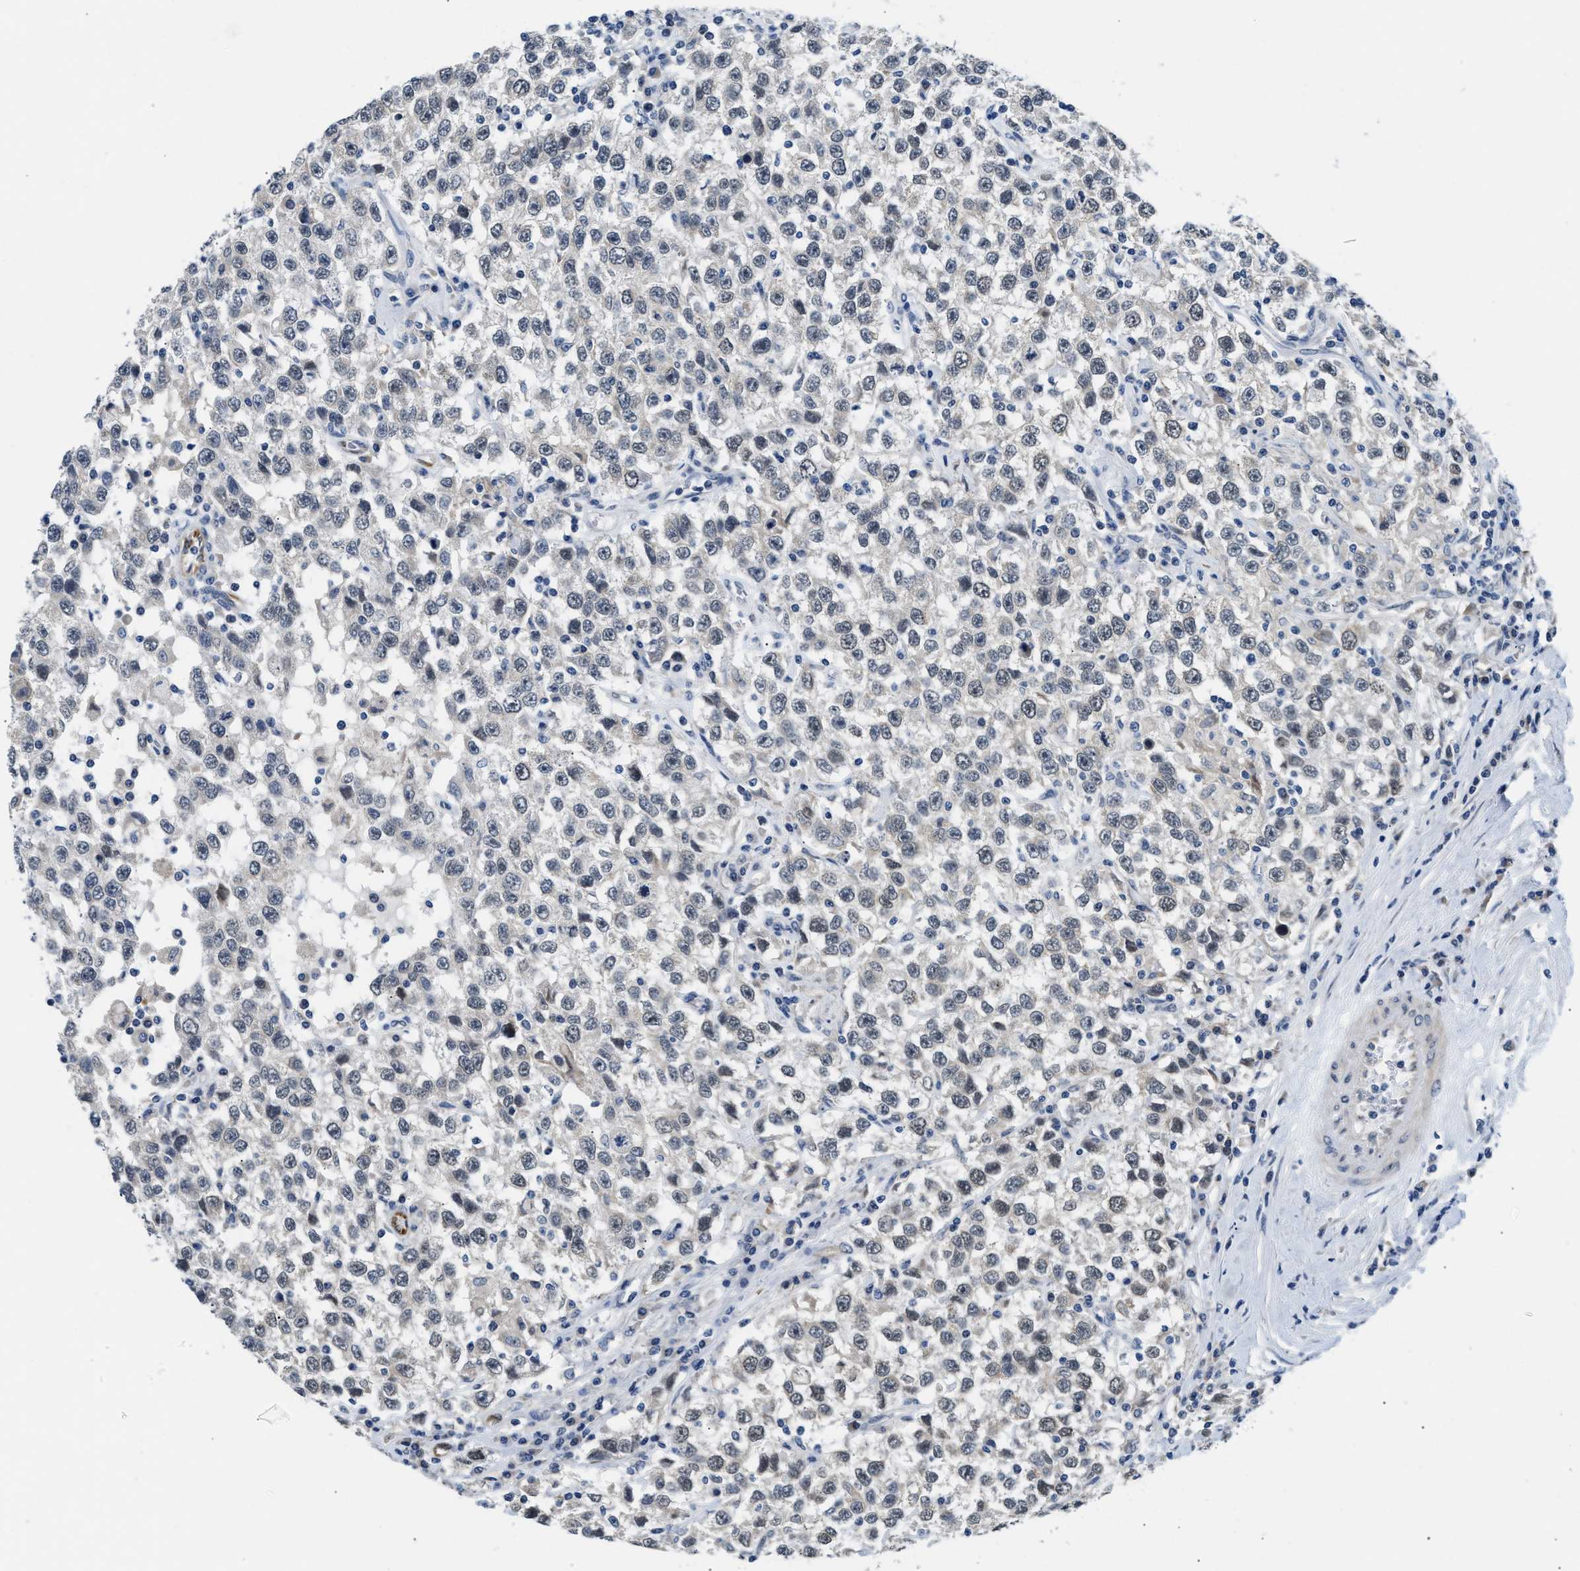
{"staining": {"intensity": "negative", "quantity": "none", "location": "none"}, "tissue": "testis cancer", "cell_type": "Tumor cells", "image_type": "cancer", "snomed": [{"axis": "morphology", "description": "Seminoma, NOS"}, {"axis": "topography", "description": "Testis"}], "caption": "The IHC image has no significant expression in tumor cells of testis cancer (seminoma) tissue. (Immunohistochemistry (ihc), brightfield microscopy, high magnification).", "gene": "CLGN", "patient": {"sex": "male", "age": 41}}